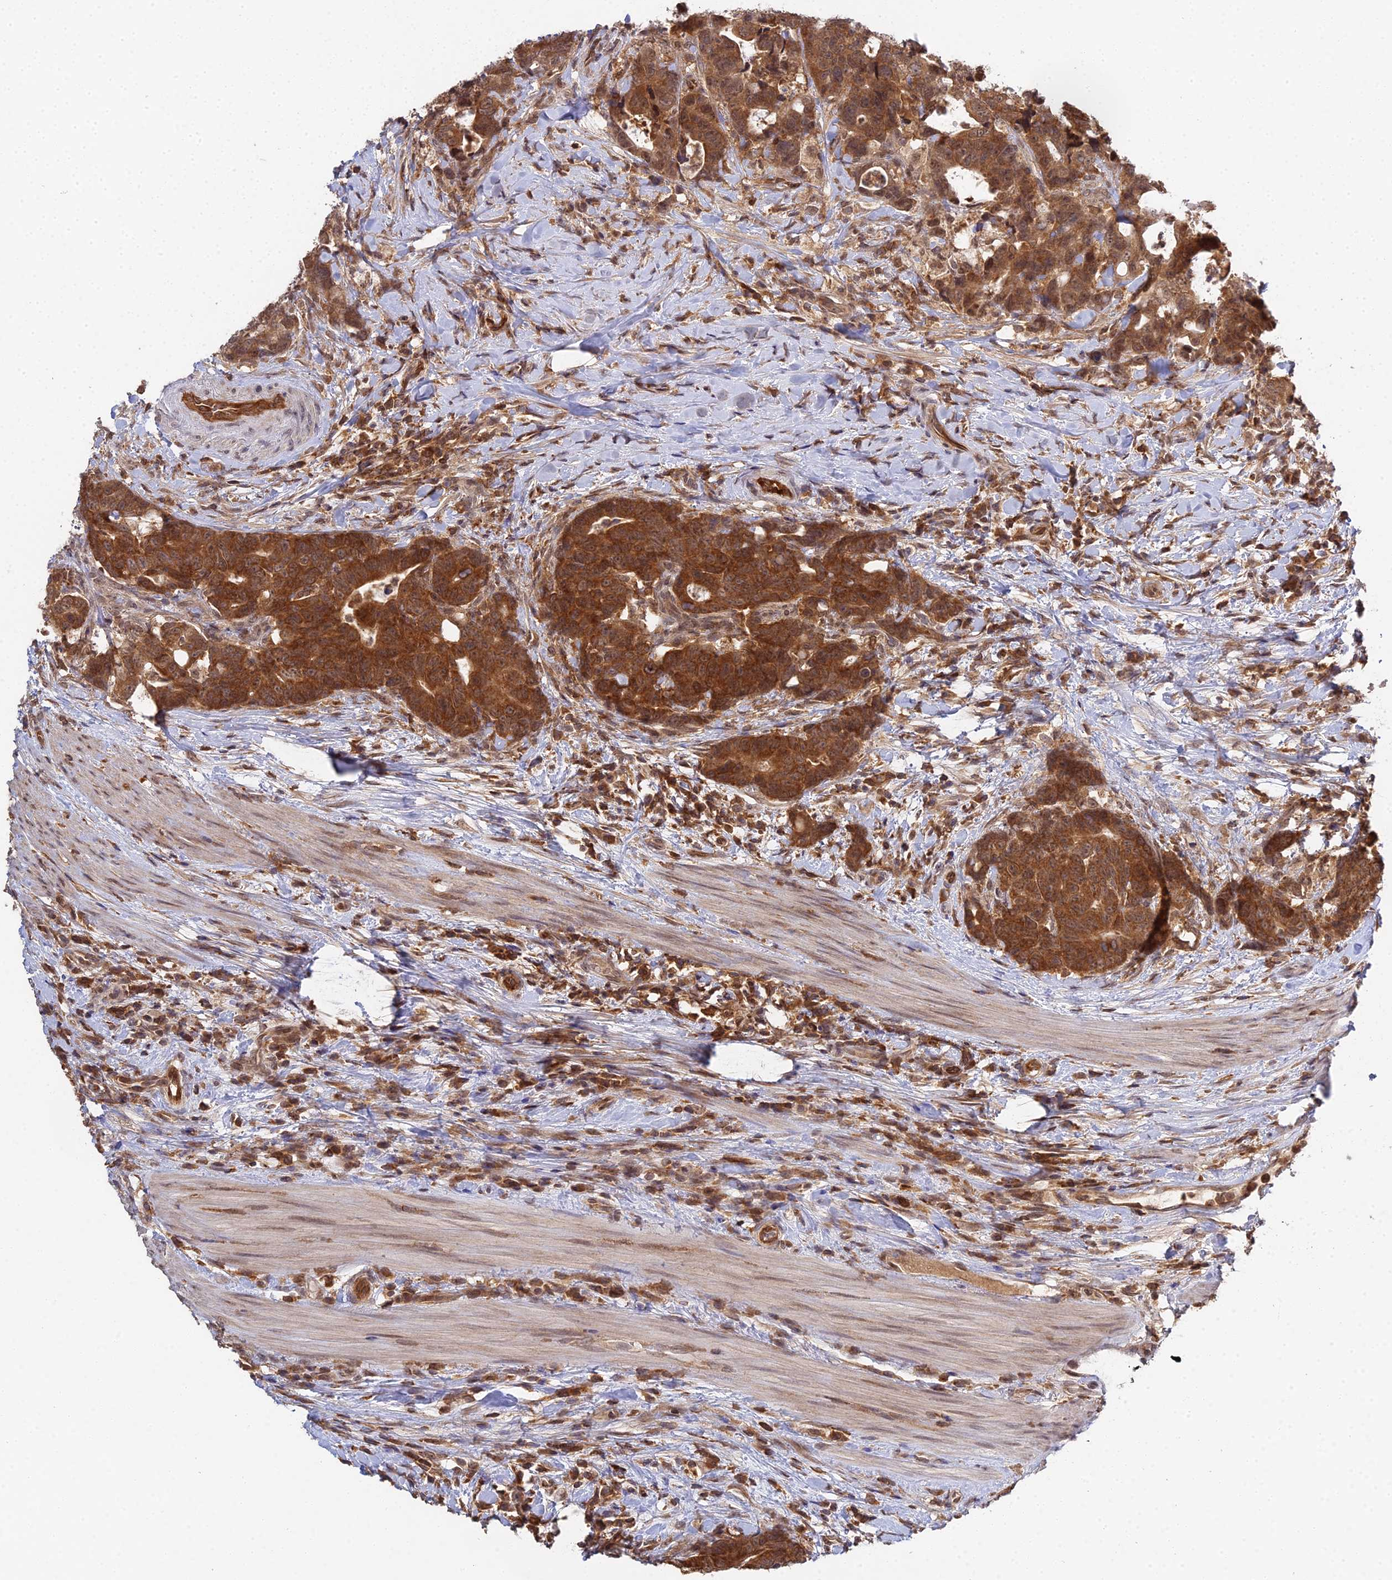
{"staining": {"intensity": "strong", "quantity": ">75%", "location": "cytoplasmic/membranous"}, "tissue": "colorectal cancer", "cell_type": "Tumor cells", "image_type": "cancer", "snomed": [{"axis": "morphology", "description": "Adenocarcinoma, NOS"}, {"axis": "topography", "description": "Colon"}], "caption": "IHC micrograph of neoplastic tissue: colorectal cancer (adenocarcinoma) stained using immunohistochemistry exhibits high levels of strong protein expression localized specifically in the cytoplasmic/membranous of tumor cells, appearing as a cytoplasmic/membranous brown color.", "gene": "TPRX1", "patient": {"sex": "female", "age": 82}}